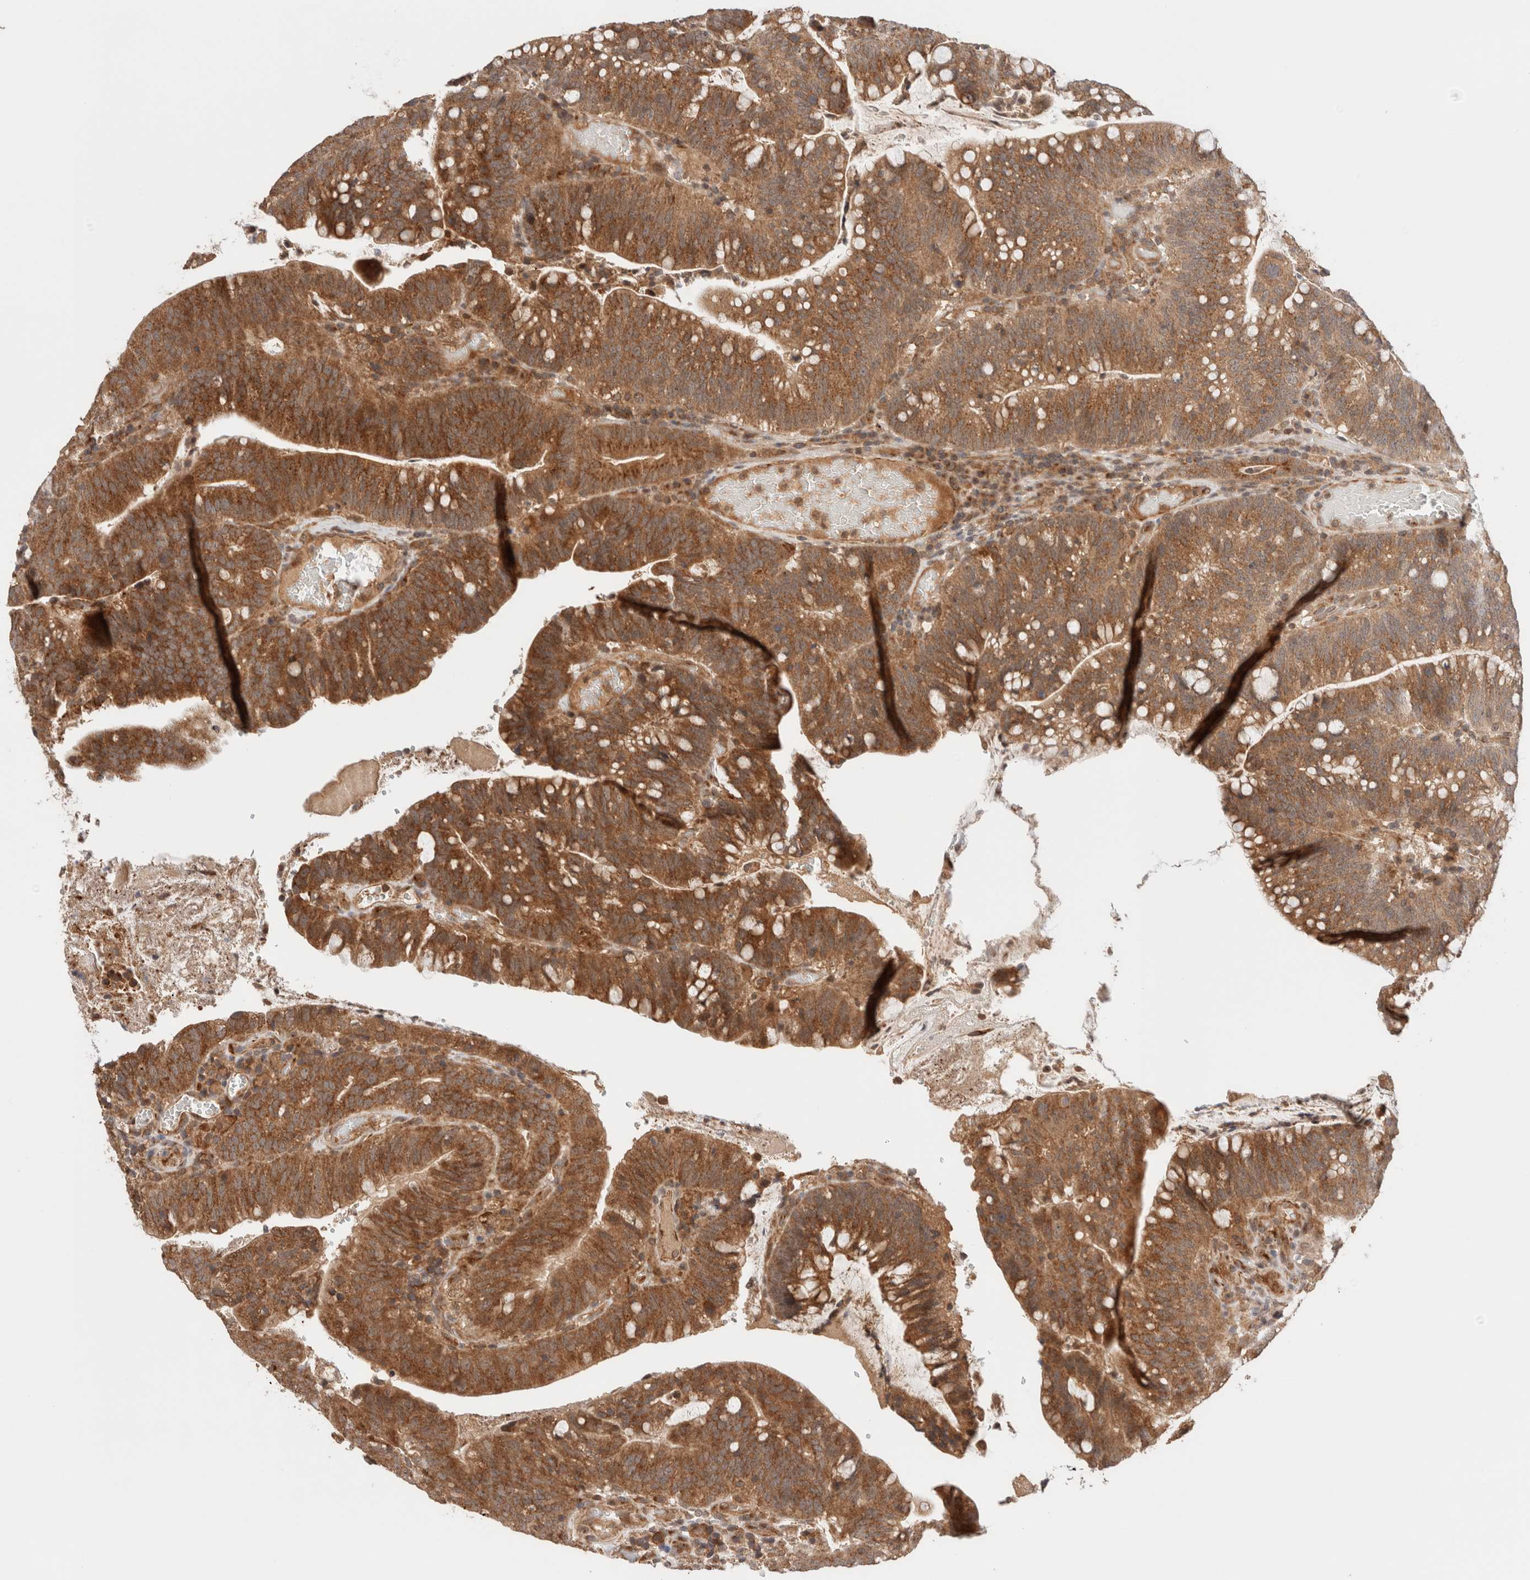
{"staining": {"intensity": "strong", "quantity": ">75%", "location": "cytoplasmic/membranous"}, "tissue": "colorectal cancer", "cell_type": "Tumor cells", "image_type": "cancer", "snomed": [{"axis": "morphology", "description": "Adenocarcinoma, NOS"}, {"axis": "topography", "description": "Colon"}], "caption": "Strong cytoplasmic/membranous protein expression is appreciated in about >75% of tumor cells in colorectal adenocarcinoma.", "gene": "SIKE1", "patient": {"sex": "female", "age": 66}}